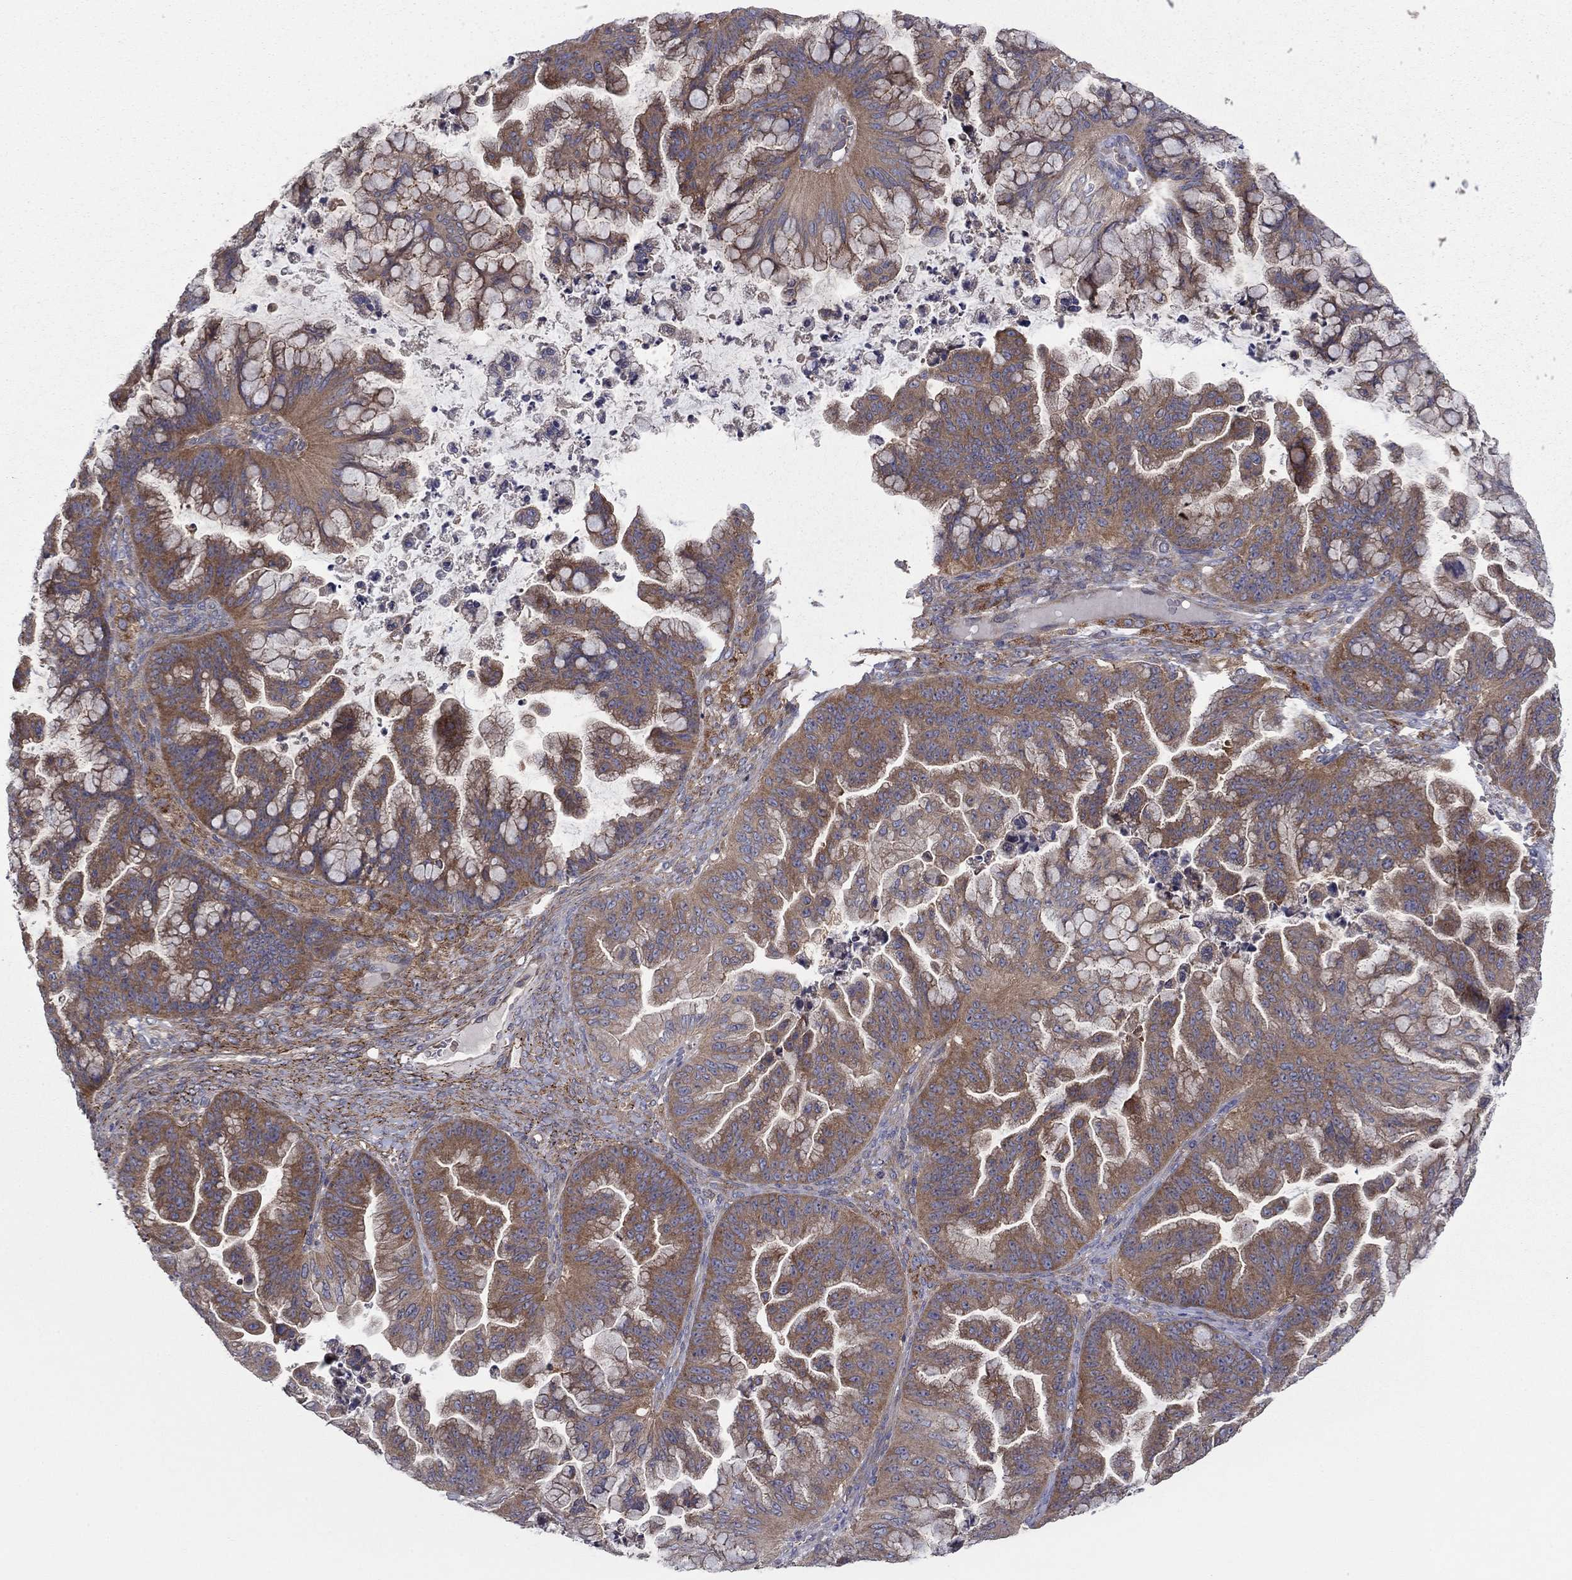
{"staining": {"intensity": "moderate", "quantity": ">75%", "location": "cytoplasmic/membranous"}, "tissue": "ovarian cancer", "cell_type": "Tumor cells", "image_type": "cancer", "snomed": [{"axis": "morphology", "description": "Cystadenocarcinoma, mucinous, NOS"}, {"axis": "topography", "description": "Ovary"}], "caption": "Ovarian mucinous cystadenocarcinoma stained for a protein reveals moderate cytoplasmic/membranous positivity in tumor cells.", "gene": "RNF123", "patient": {"sex": "female", "age": 67}}